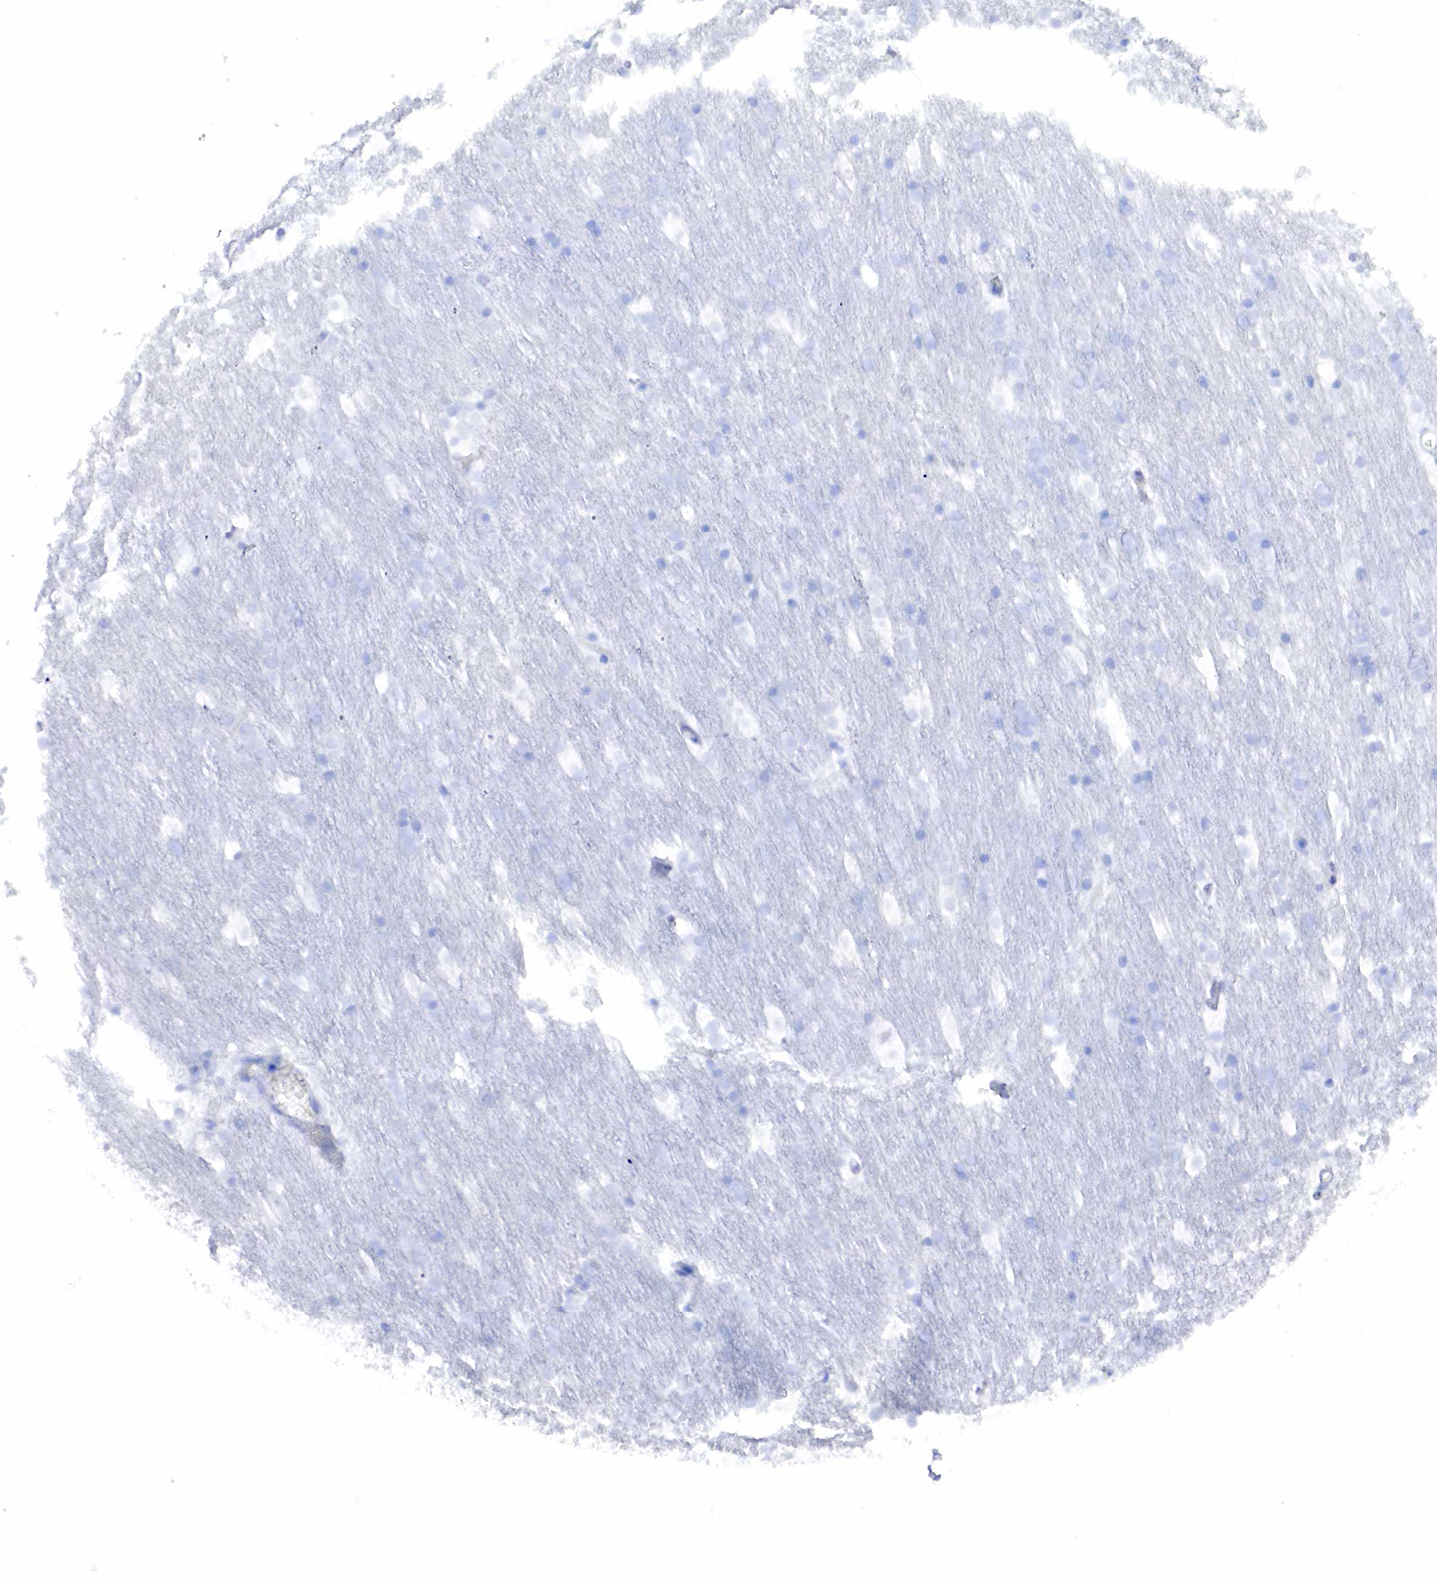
{"staining": {"intensity": "negative", "quantity": "none", "location": "none"}, "tissue": "caudate", "cell_type": "Glial cells", "image_type": "normal", "snomed": [{"axis": "morphology", "description": "Normal tissue, NOS"}, {"axis": "topography", "description": "Lateral ventricle wall"}], "caption": "DAB immunohistochemical staining of normal human caudate displays no significant expression in glial cells.", "gene": "KRT19", "patient": {"sex": "female", "age": 19}}